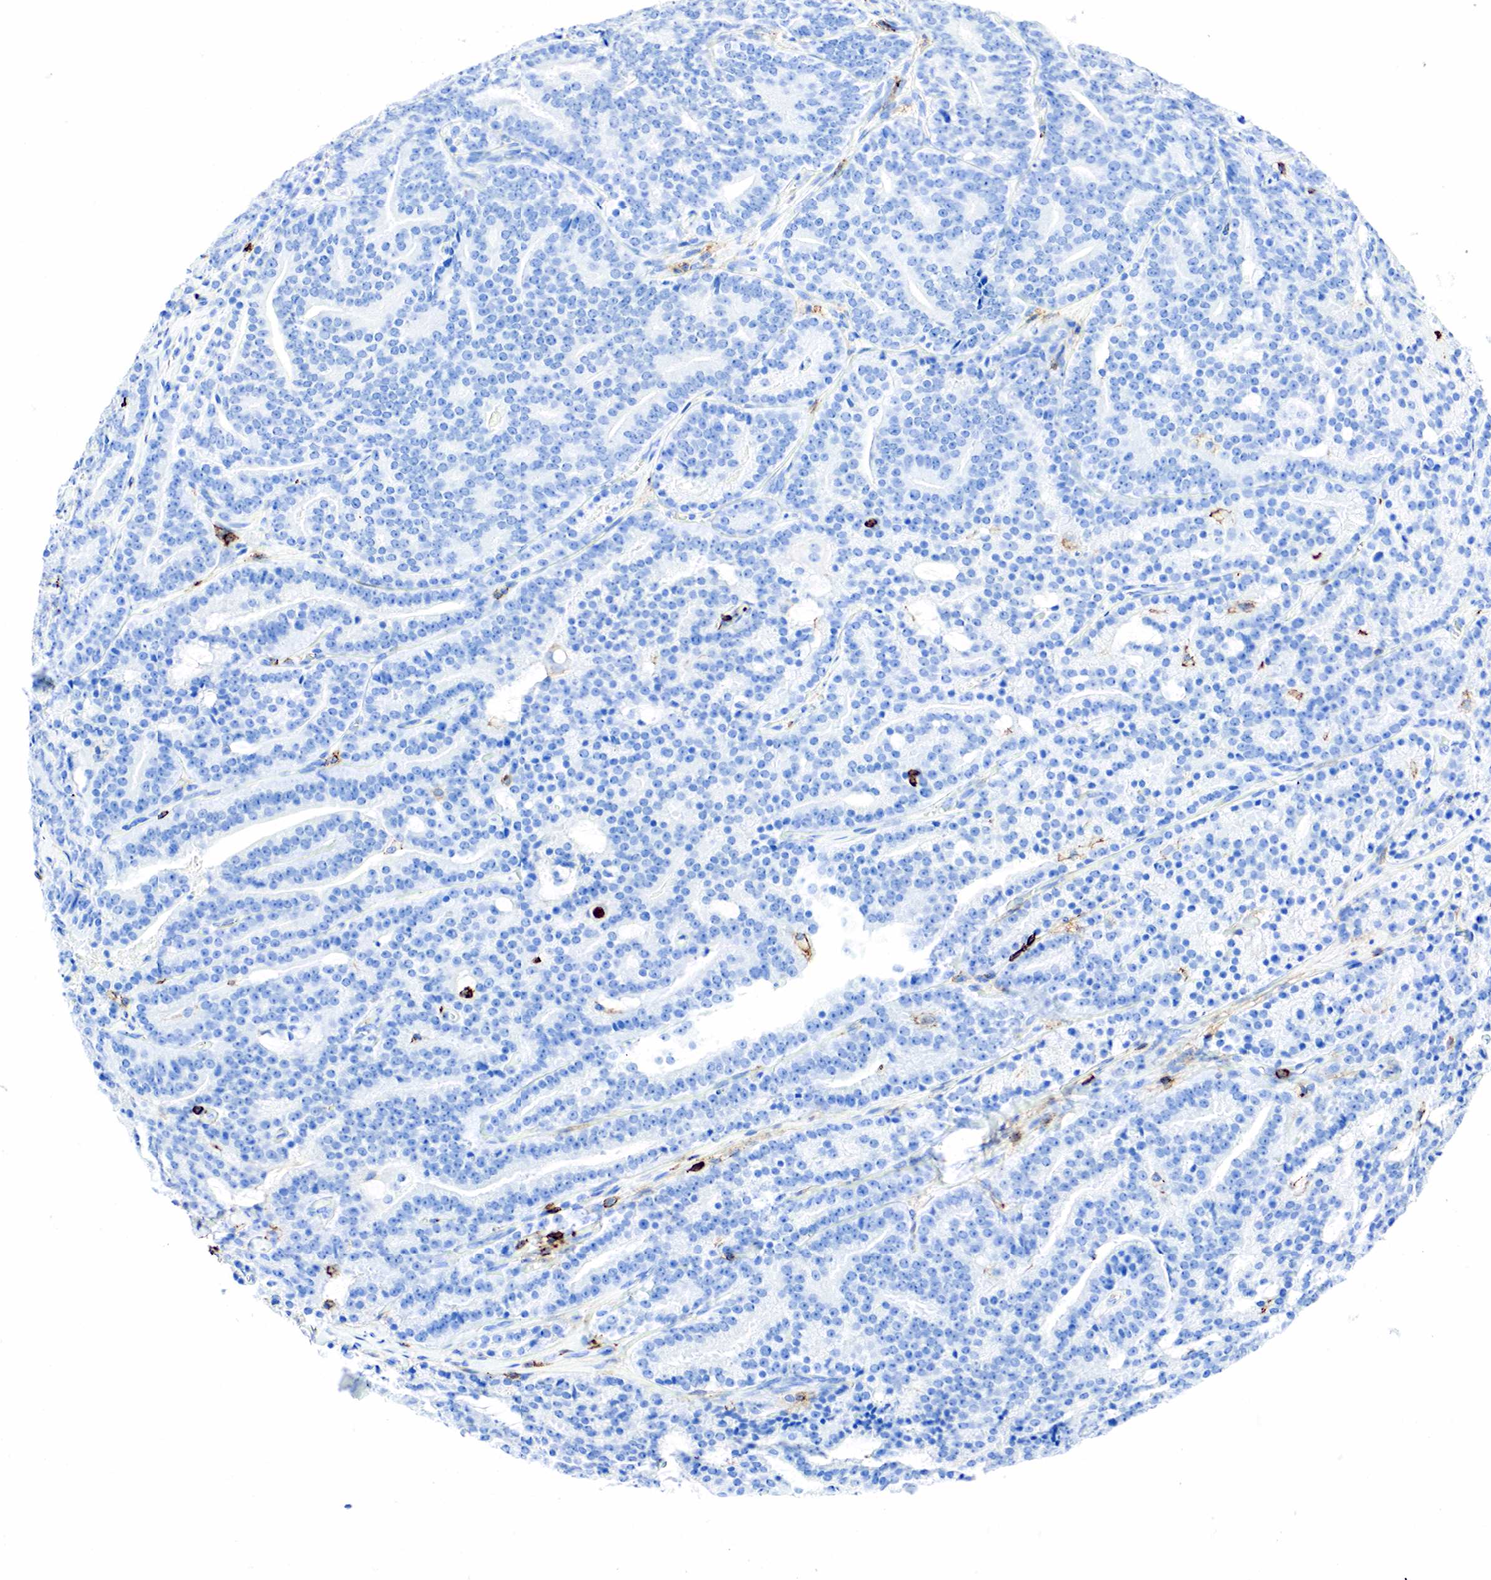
{"staining": {"intensity": "negative", "quantity": "none", "location": "none"}, "tissue": "prostate cancer", "cell_type": "Tumor cells", "image_type": "cancer", "snomed": [{"axis": "morphology", "description": "Adenocarcinoma, Medium grade"}, {"axis": "topography", "description": "Prostate"}], "caption": "IHC image of neoplastic tissue: human prostate cancer stained with DAB (3,3'-diaminobenzidine) displays no significant protein staining in tumor cells.", "gene": "PTPRC", "patient": {"sex": "male", "age": 65}}